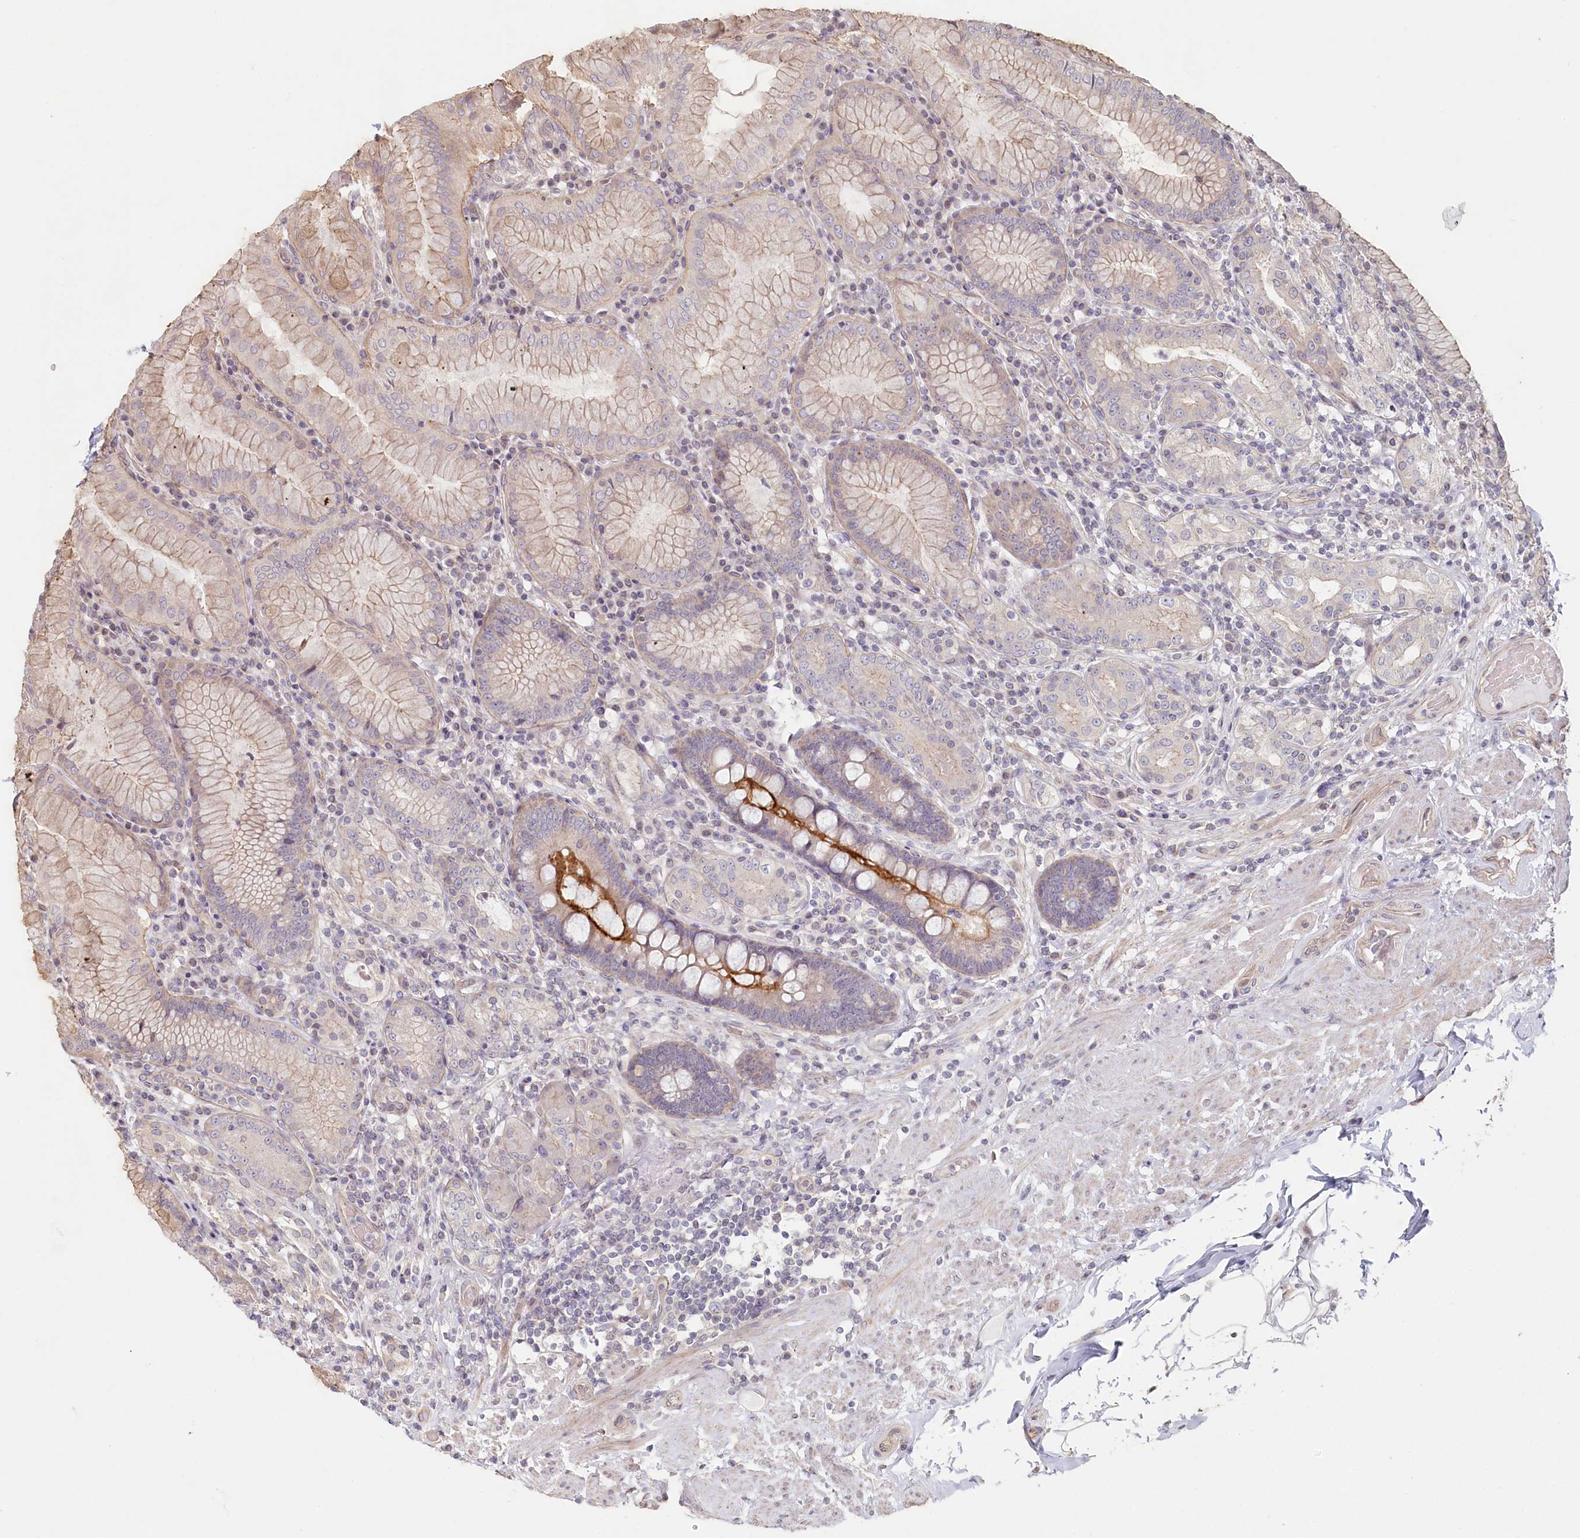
{"staining": {"intensity": "weak", "quantity": "<25%", "location": "cytoplasmic/membranous"}, "tissue": "stomach", "cell_type": "Glandular cells", "image_type": "normal", "snomed": [{"axis": "morphology", "description": "Normal tissue, NOS"}, {"axis": "topography", "description": "Stomach, upper"}, {"axis": "topography", "description": "Stomach, lower"}], "caption": "Immunohistochemistry (IHC) histopathology image of unremarkable stomach stained for a protein (brown), which exhibits no staining in glandular cells. The staining was performed using DAB to visualize the protein expression in brown, while the nuclei were stained in blue with hematoxylin (Magnification: 20x).", "gene": "TCHP", "patient": {"sex": "female", "age": 76}}